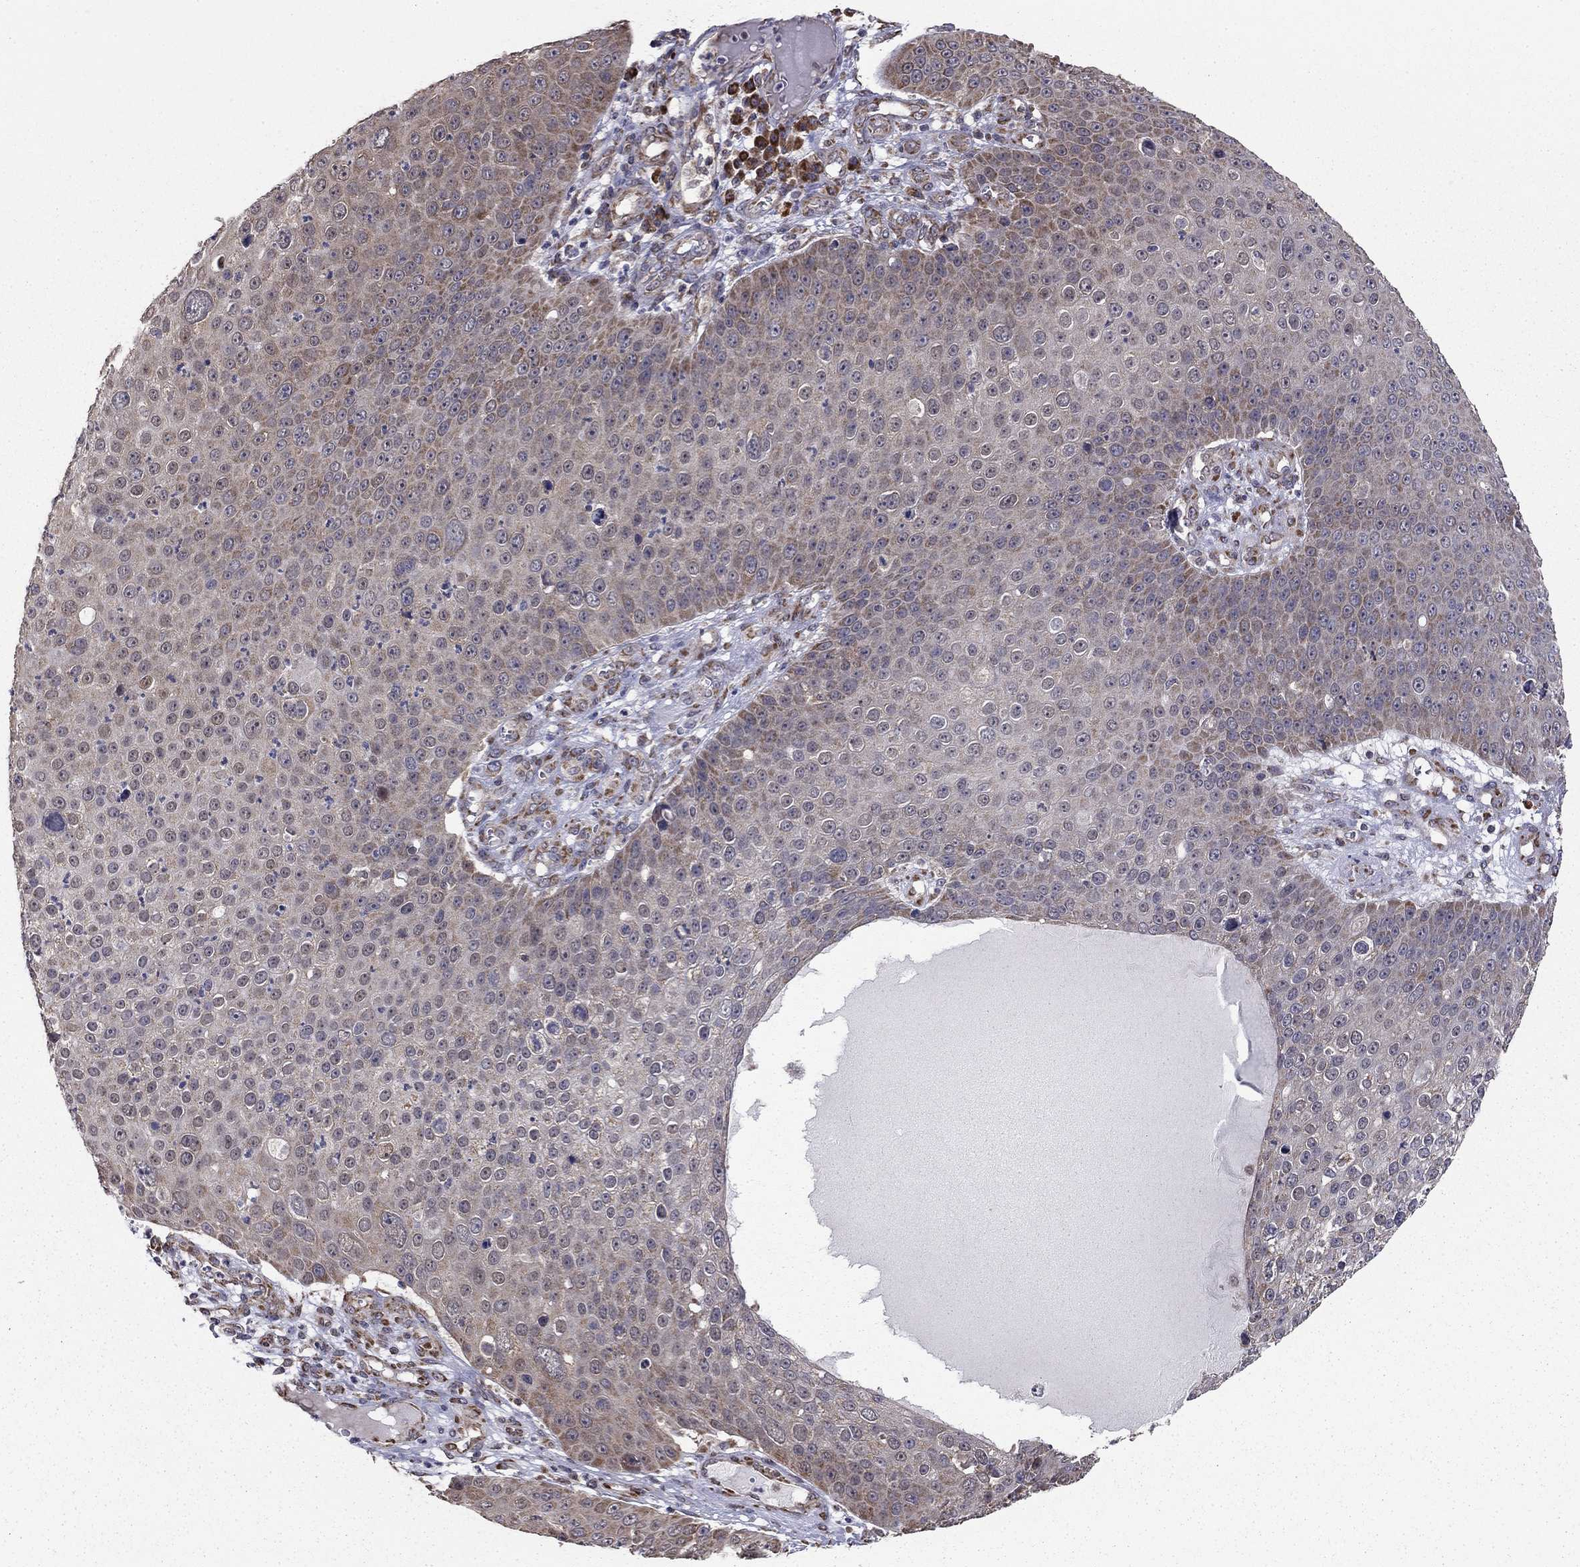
{"staining": {"intensity": "weak", "quantity": "<25%", "location": "cytoplasmic/membranous"}, "tissue": "skin cancer", "cell_type": "Tumor cells", "image_type": "cancer", "snomed": [{"axis": "morphology", "description": "Squamous cell carcinoma, NOS"}, {"axis": "topography", "description": "Skin"}], "caption": "Immunohistochemical staining of human squamous cell carcinoma (skin) shows no significant staining in tumor cells. The staining was performed using DAB to visualize the protein expression in brown, while the nuclei were stained in blue with hematoxylin (Magnification: 20x).", "gene": "NKIRAS1", "patient": {"sex": "male", "age": 71}}